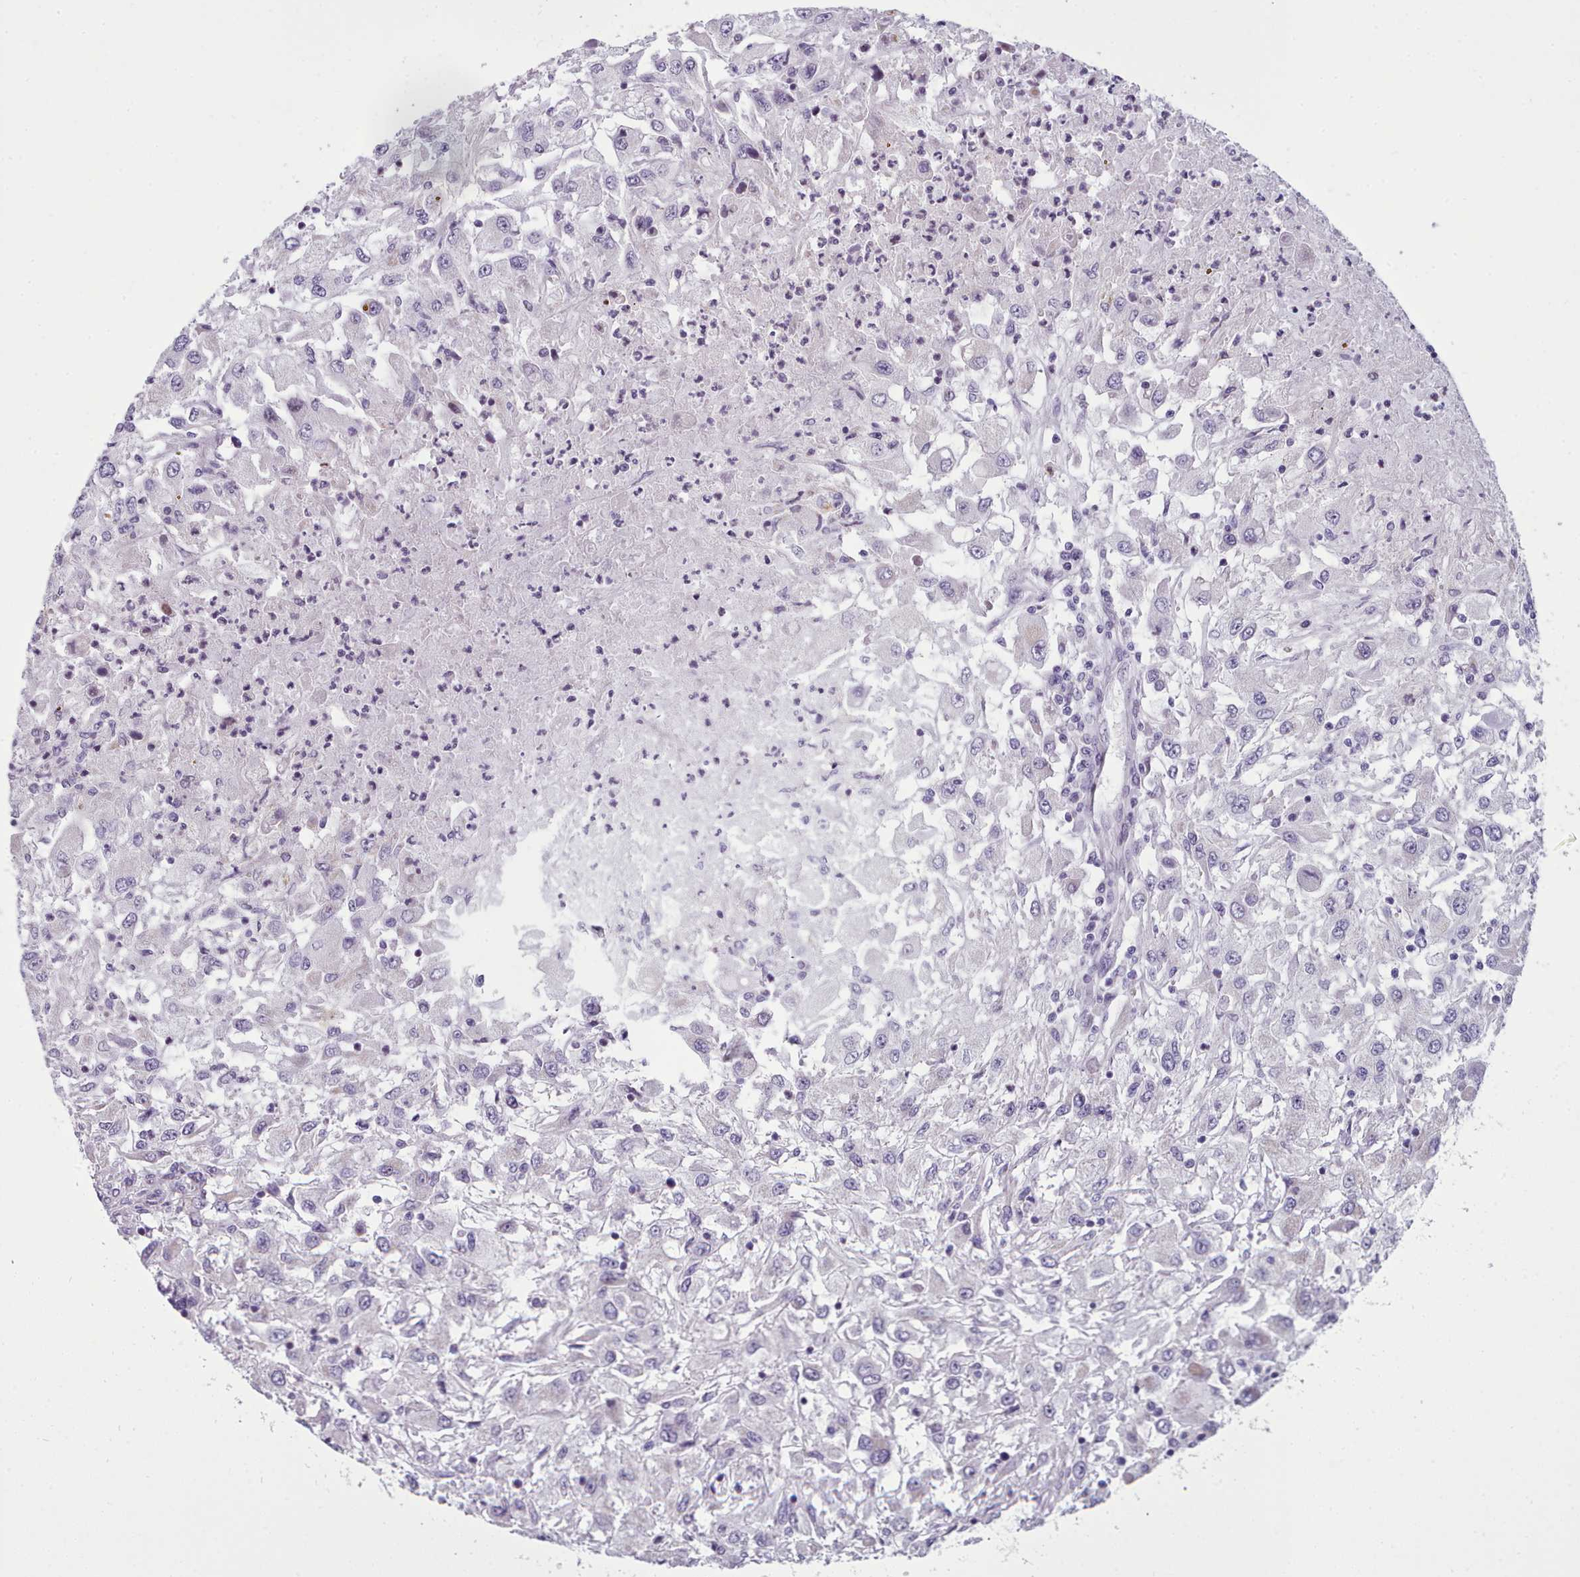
{"staining": {"intensity": "negative", "quantity": "none", "location": "none"}, "tissue": "renal cancer", "cell_type": "Tumor cells", "image_type": "cancer", "snomed": [{"axis": "morphology", "description": "Adenocarcinoma, NOS"}, {"axis": "topography", "description": "Kidney"}], "caption": "This is an IHC micrograph of renal cancer (adenocarcinoma). There is no expression in tumor cells.", "gene": "SLC52A3", "patient": {"sex": "female", "age": 67}}